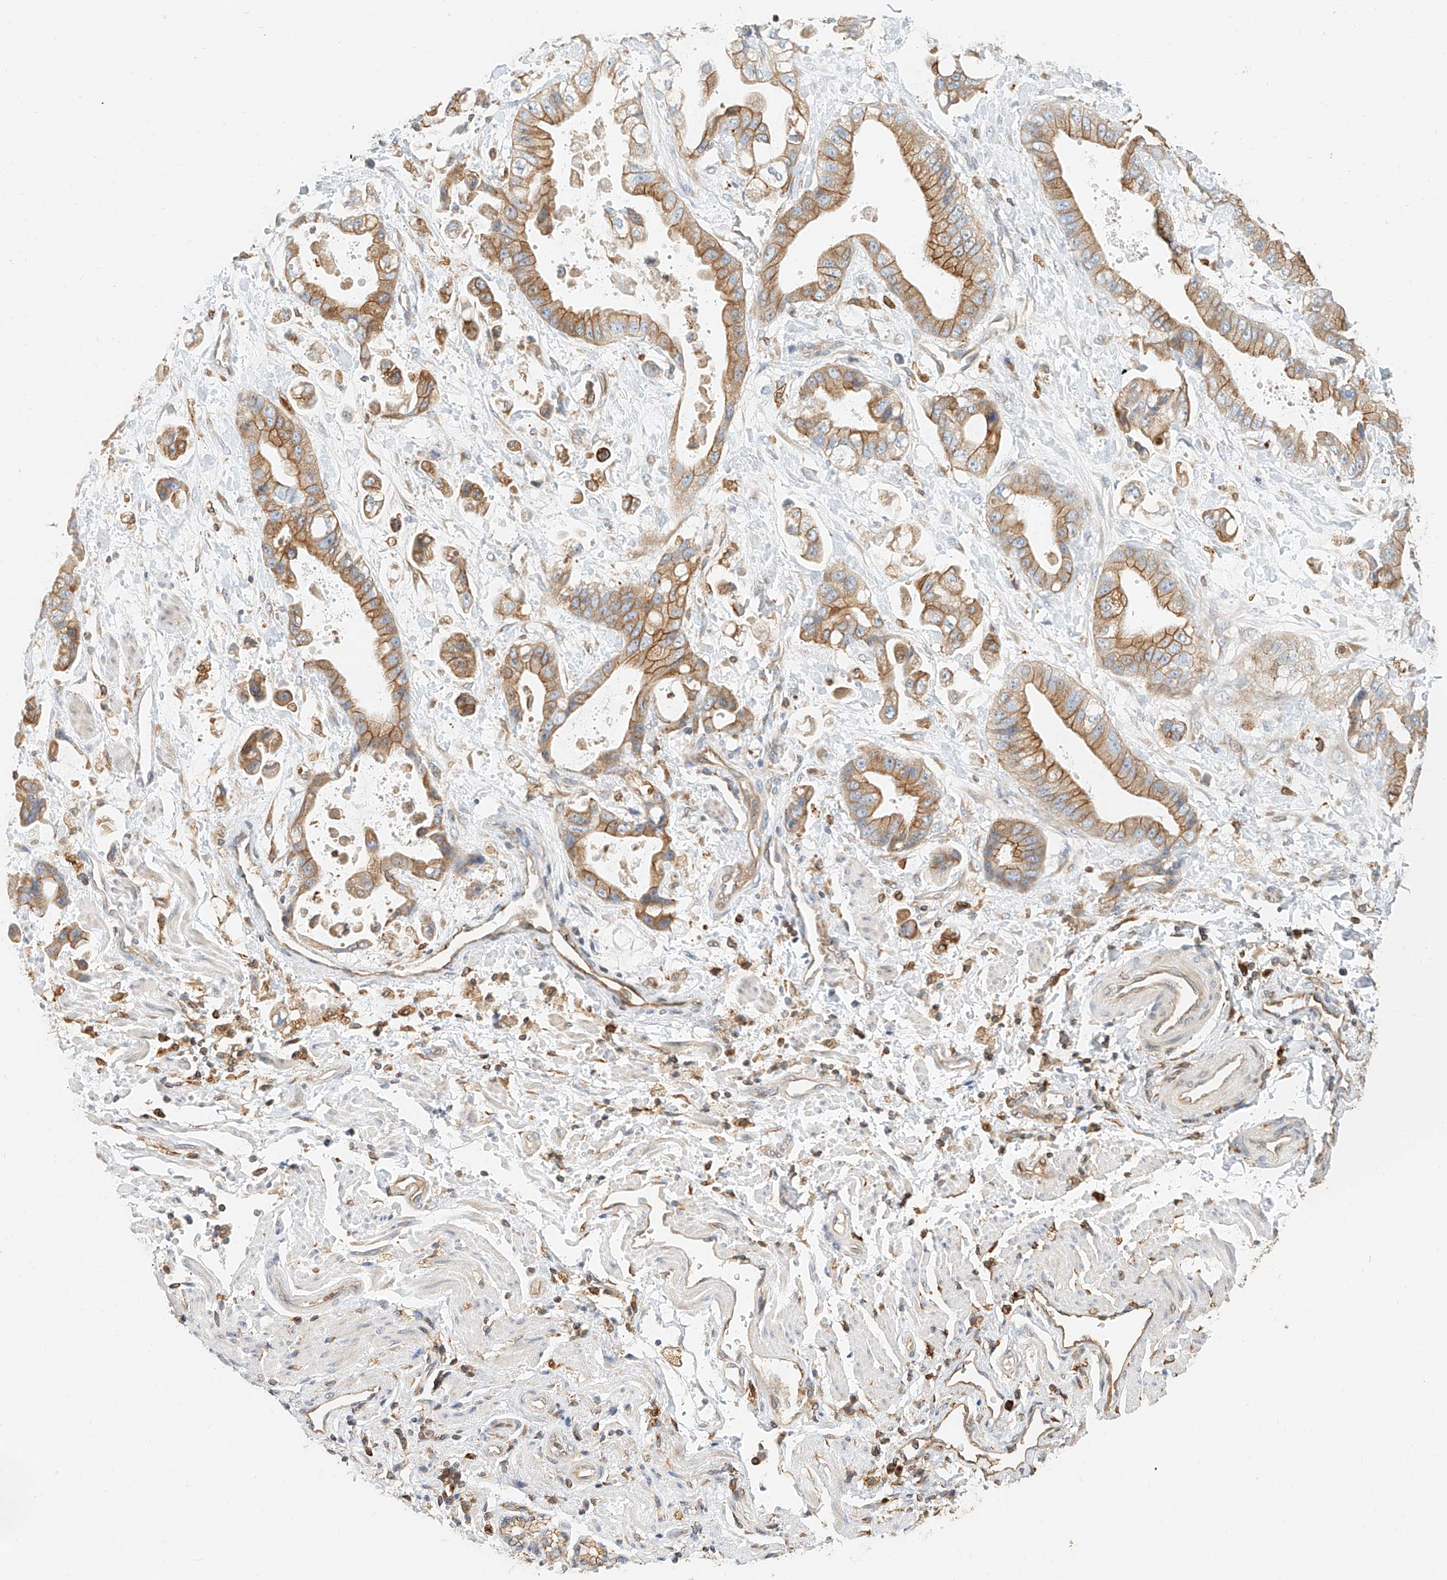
{"staining": {"intensity": "moderate", "quantity": ">75%", "location": "cytoplasmic/membranous"}, "tissue": "stomach cancer", "cell_type": "Tumor cells", "image_type": "cancer", "snomed": [{"axis": "morphology", "description": "Adenocarcinoma, NOS"}, {"axis": "topography", "description": "Stomach"}], "caption": "An image showing moderate cytoplasmic/membranous positivity in about >75% of tumor cells in adenocarcinoma (stomach), as visualized by brown immunohistochemical staining.", "gene": "DHRS7", "patient": {"sex": "male", "age": 62}}